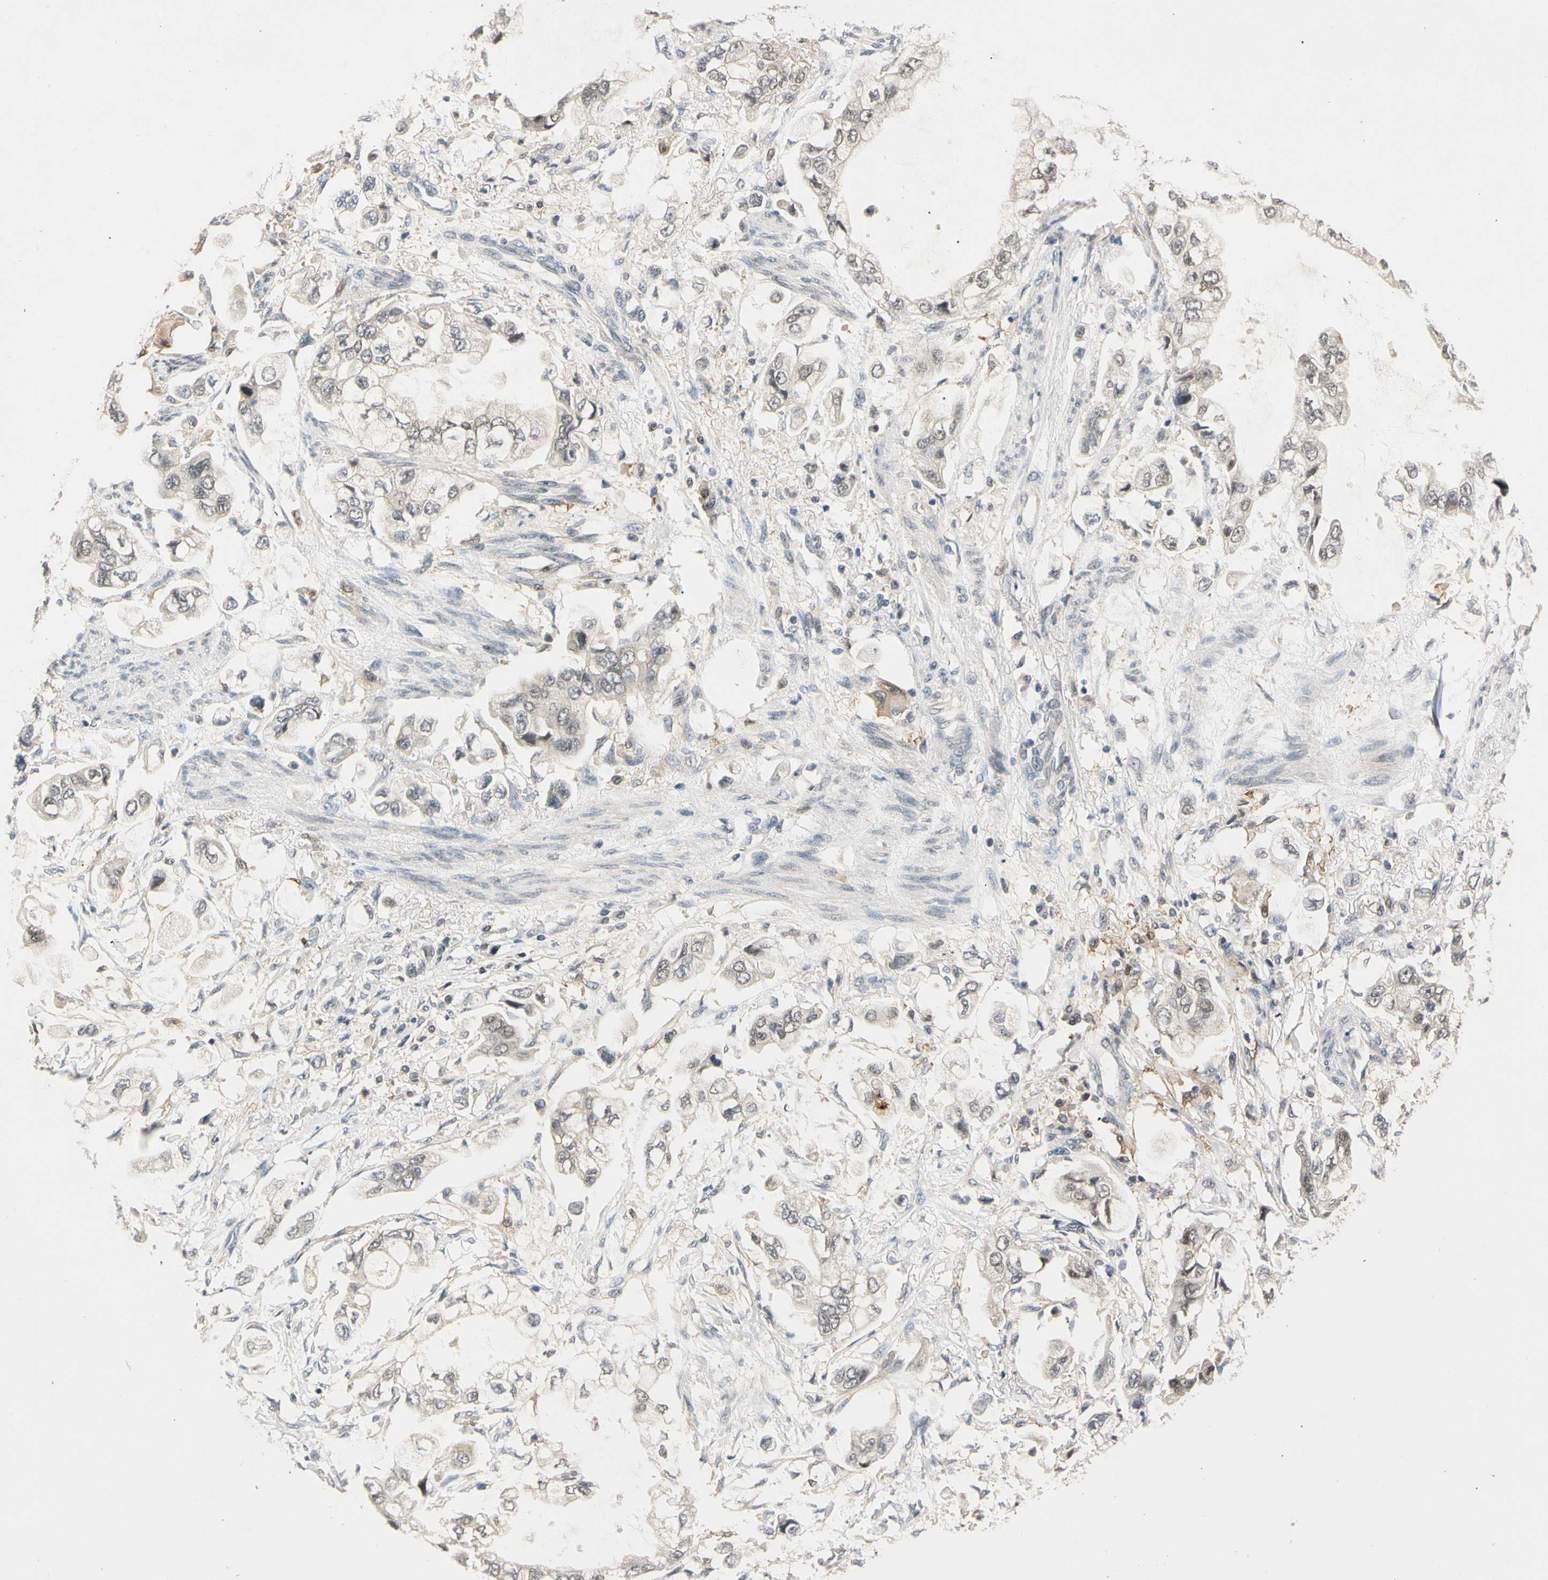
{"staining": {"intensity": "weak", "quantity": "25%-75%", "location": "cytoplasmic/membranous,nuclear"}, "tissue": "stomach cancer", "cell_type": "Tumor cells", "image_type": "cancer", "snomed": [{"axis": "morphology", "description": "Adenocarcinoma, NOS"}, {"axis": "topography", "description": "Stomach"}], "caption": "Human stomach cancer (adenocarcinoma) stained for a protein (brown) displays weak cytoplasmic/membranous and nuclear positive staining in about 25%-75% of tumor cells.", "gene": "RIOX2", "patient": {"sex": "male", "age": 62}}